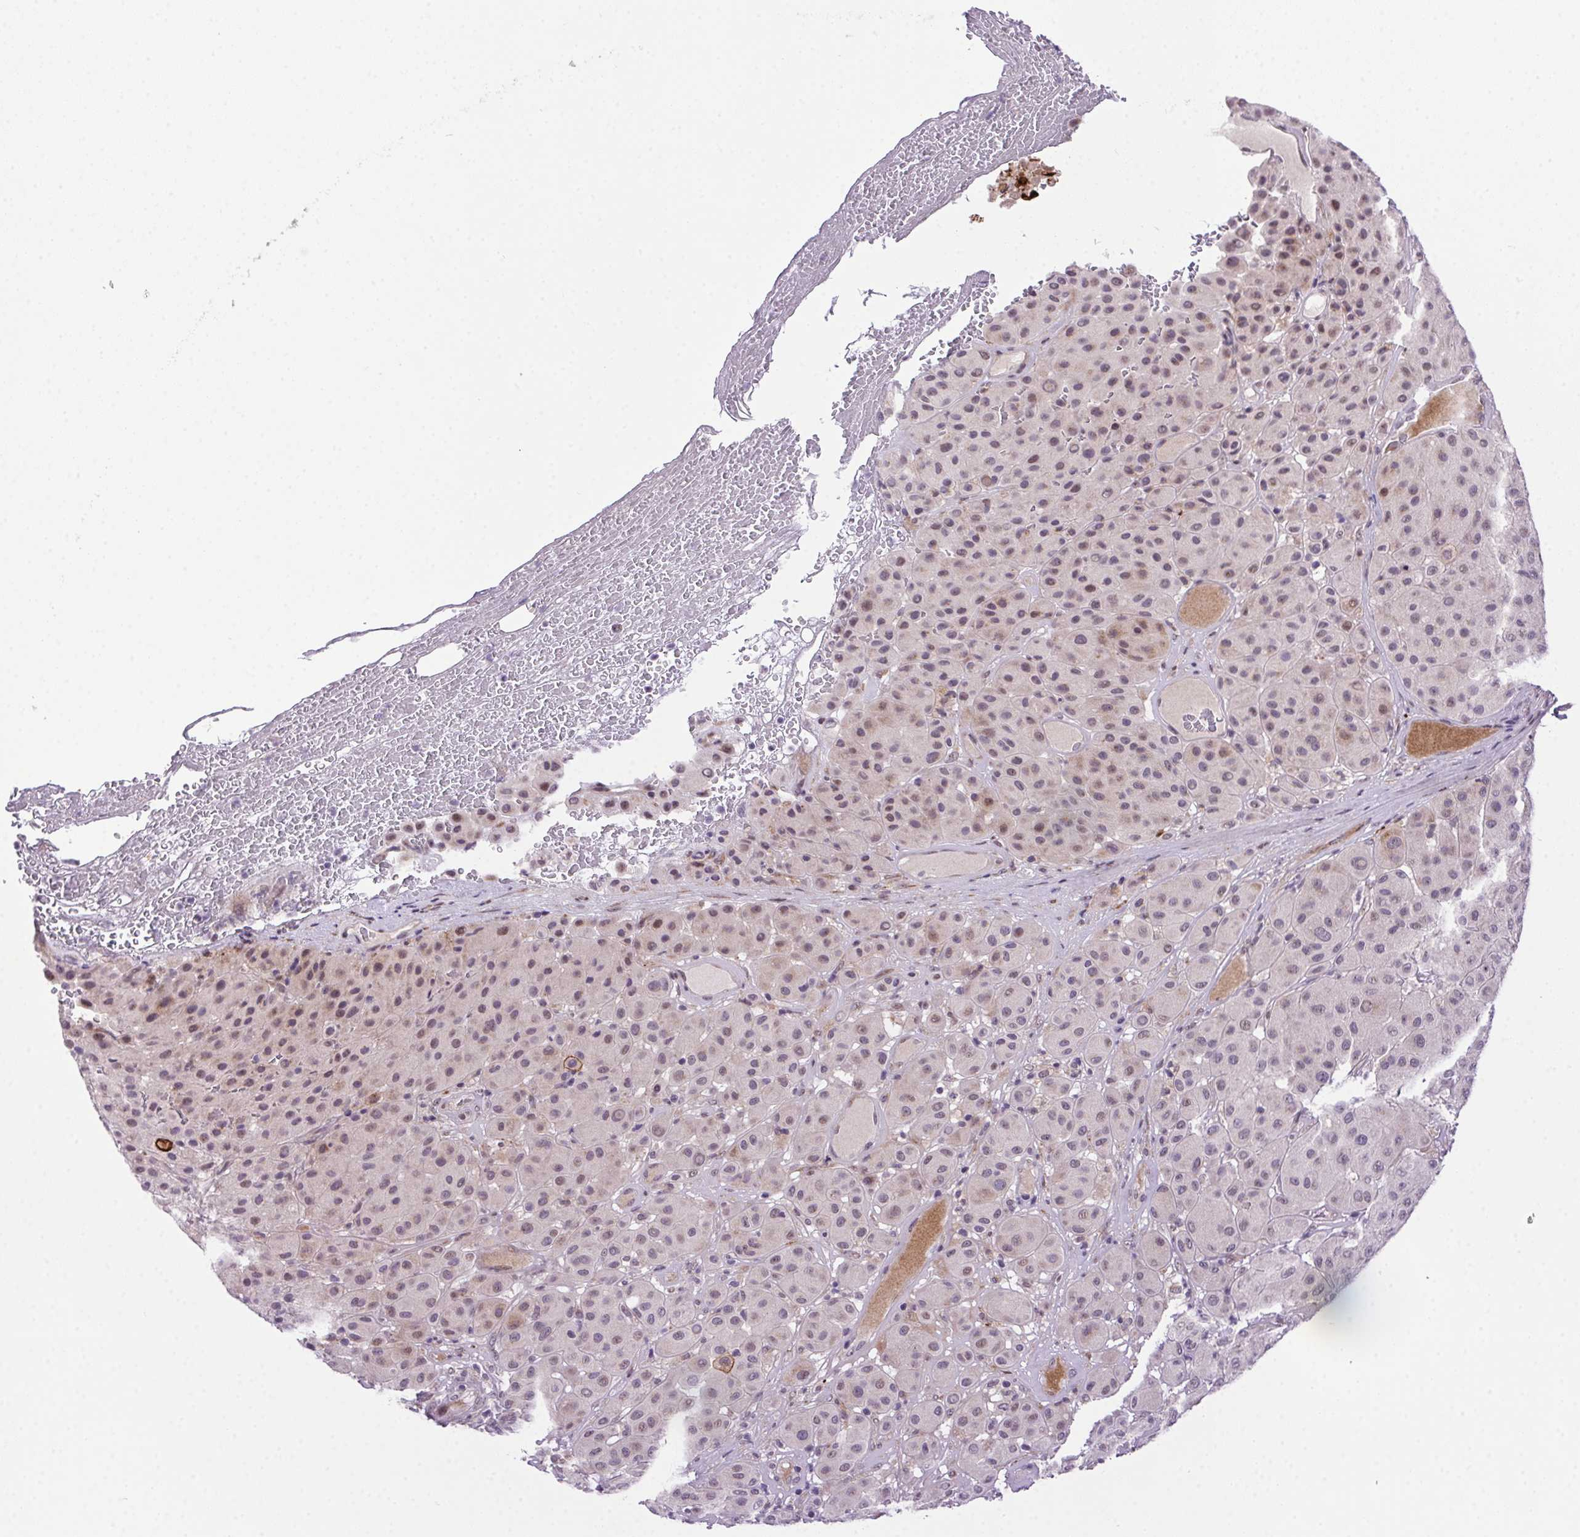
{"staining": {"intensity": "weak", "quantity": ">75%", "location": "nuclear"}, "tissue": "melanoma", "cell_type": "Tumor cells", "image_type": "cancer", "snomed": [{"axis": "morphology", "description": "Malignant melanoma, Metastatic site"}, {"axis": "topography", "description": "Smooth muscle"}], "caption": "This is a histology image of IHC staining of melanoma, which shows weak staining in the nuclear of tumor cells.", "gene": "LRRTM1", "patient": {"sex": "male", "age": 41}}